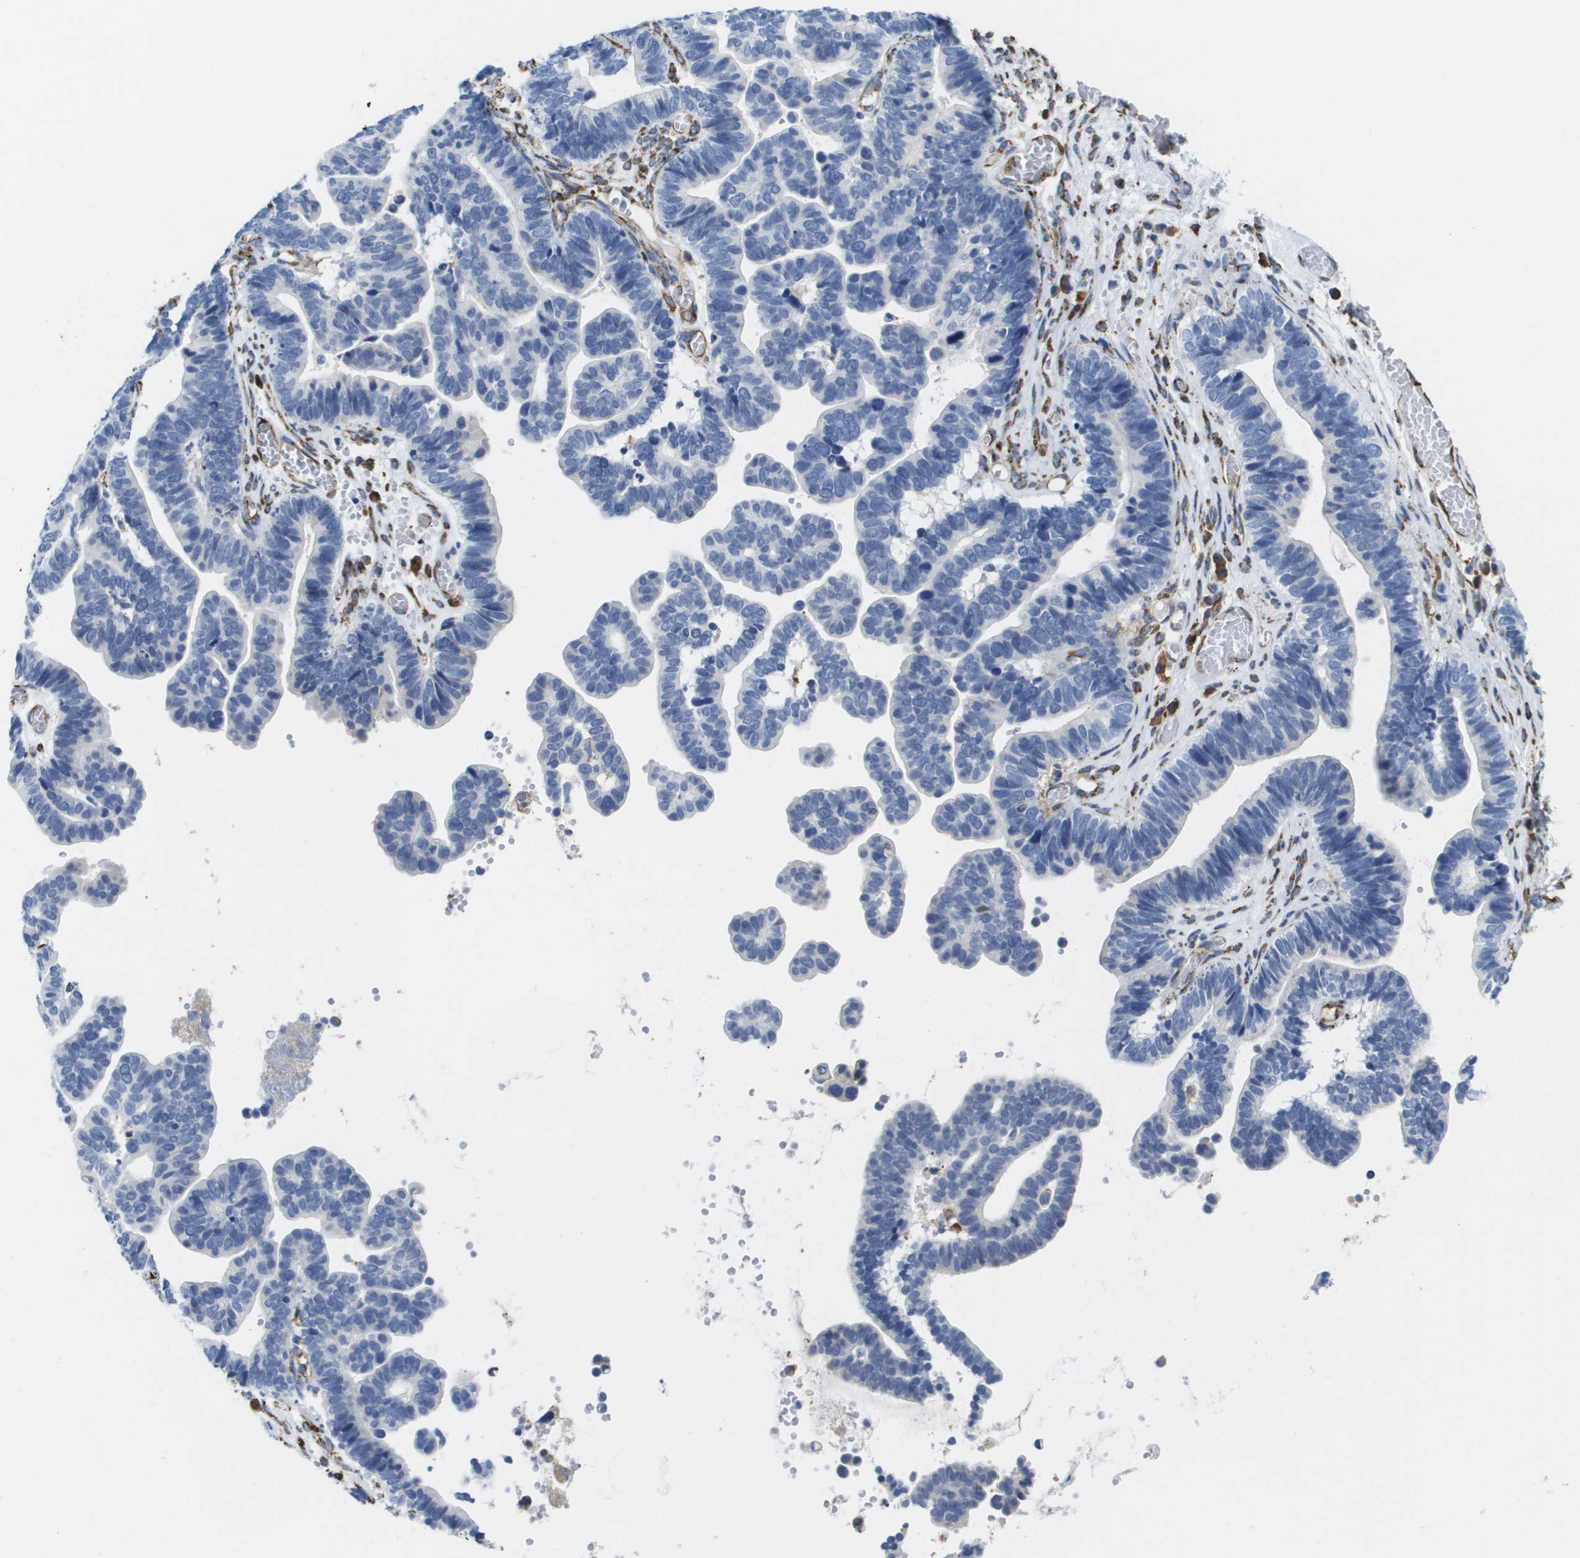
{"staining": {"intensity": "negative", "quantity": "none", "location": "none"}, "tissue": "ovarian cancer", "cell_type": "Tumor cells", "image_type": "cancer", "snomed": [{"axis": "morphology", "description": "Cystadenocarcinoma, serous, NOS"}, {"axis": "topography", "description": "Ovary"}], "caption": "The immunohistochemistry photomicrograph has no significant positivity in tumor cells of ovarian serous cystadenocarcinoma tissue.", "gene": "ST3GAL2", "patient": {"sex": "female", "age": 56}}